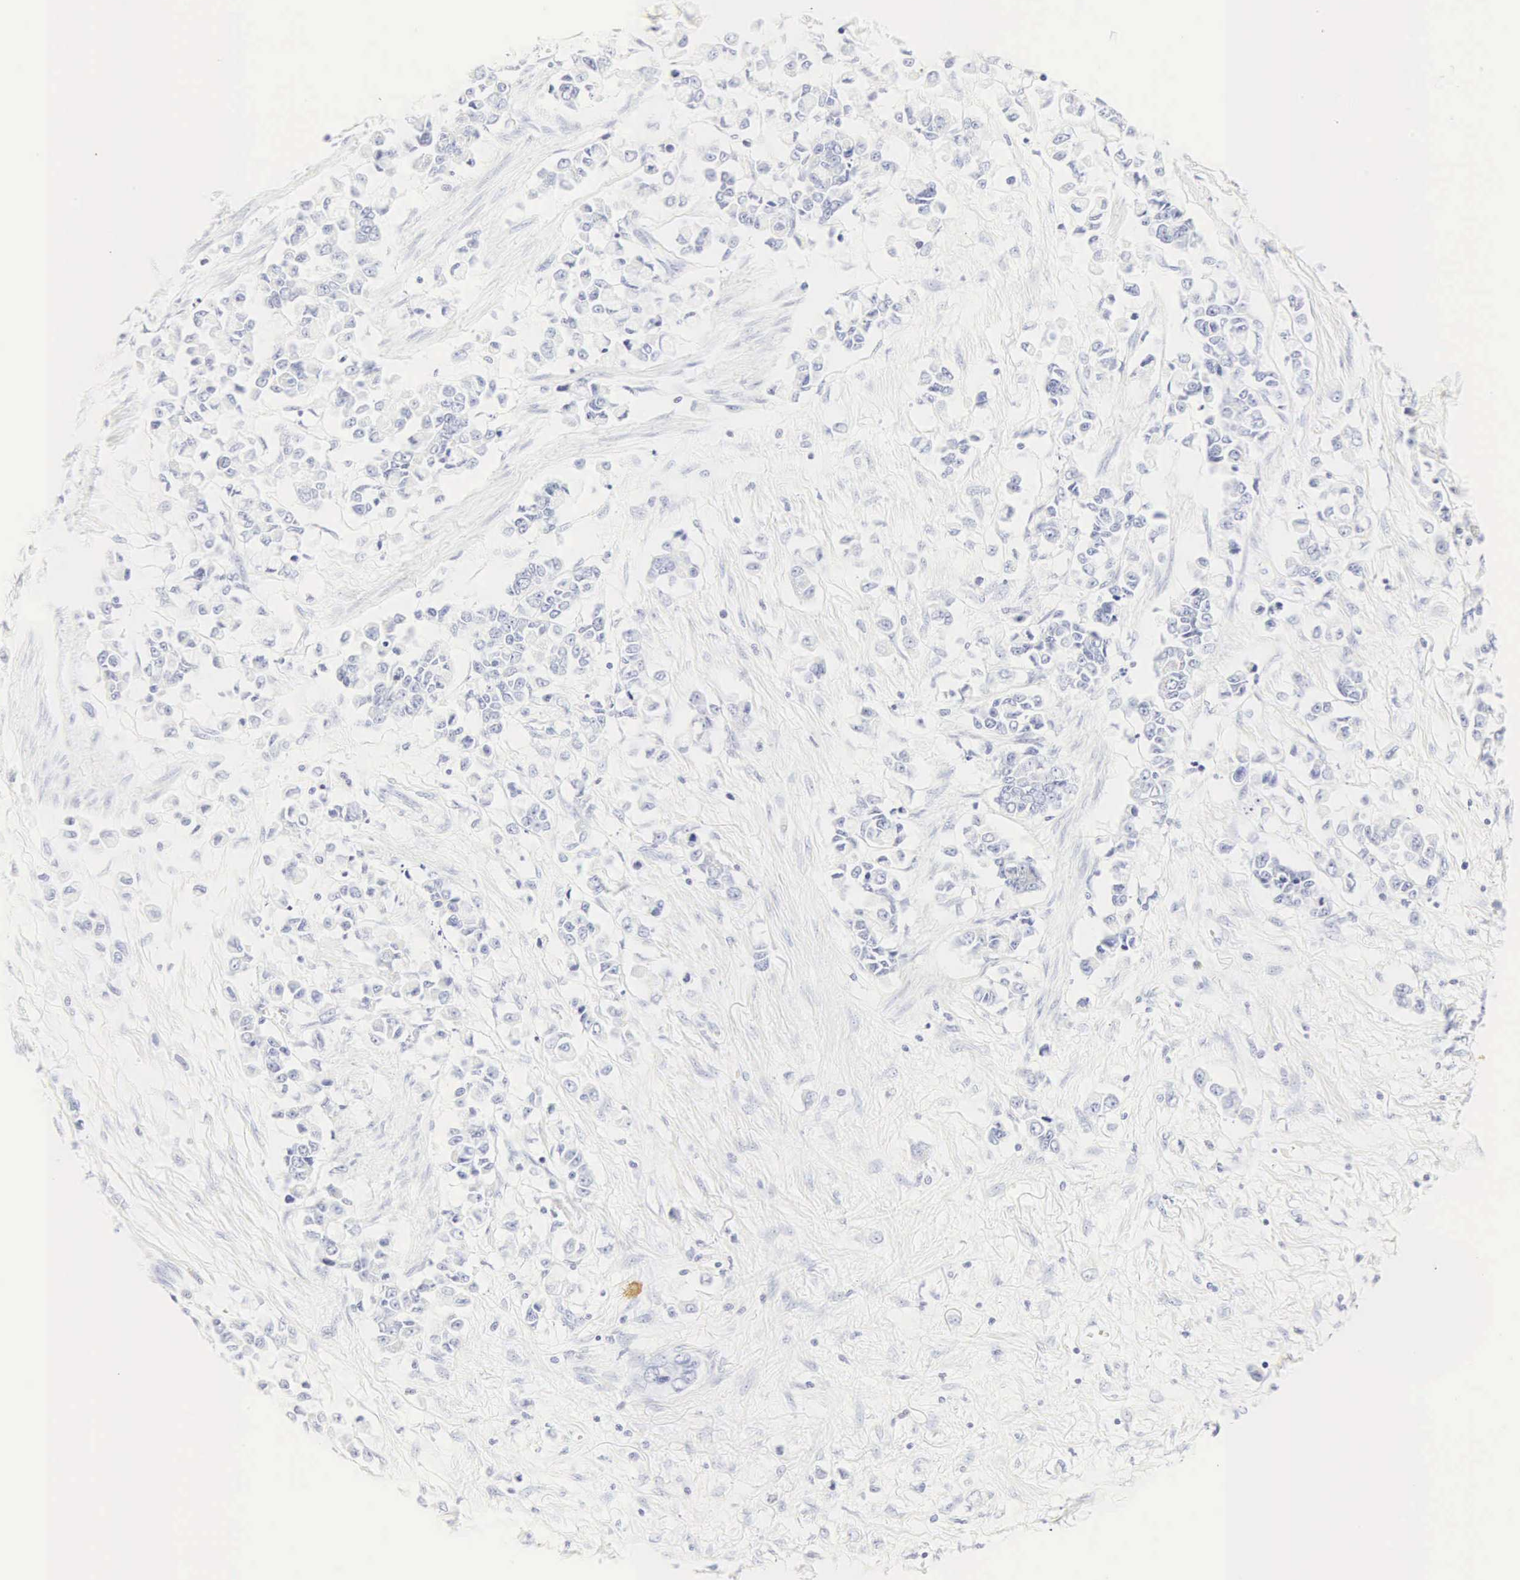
{"staining": {"intensity": "negative", "quantity": "none", "location": "none"}, "tissue": "stomach cancer", "cell_type": "Tumor cells", "image_type": "cancer", "snomed": [{"axis": "morphology", "description": "Adenocarcinoma, NOS"}, {"axis": "topography", "description": "Stomach"}], "caption": "Immunohistochemistry (IHC) image of human stomach cancer stained for a protein (brown), which demonstrates no expression in tumor cells.", "gene": "CGB3", "patient": {"sex": "male", "age": 78}}